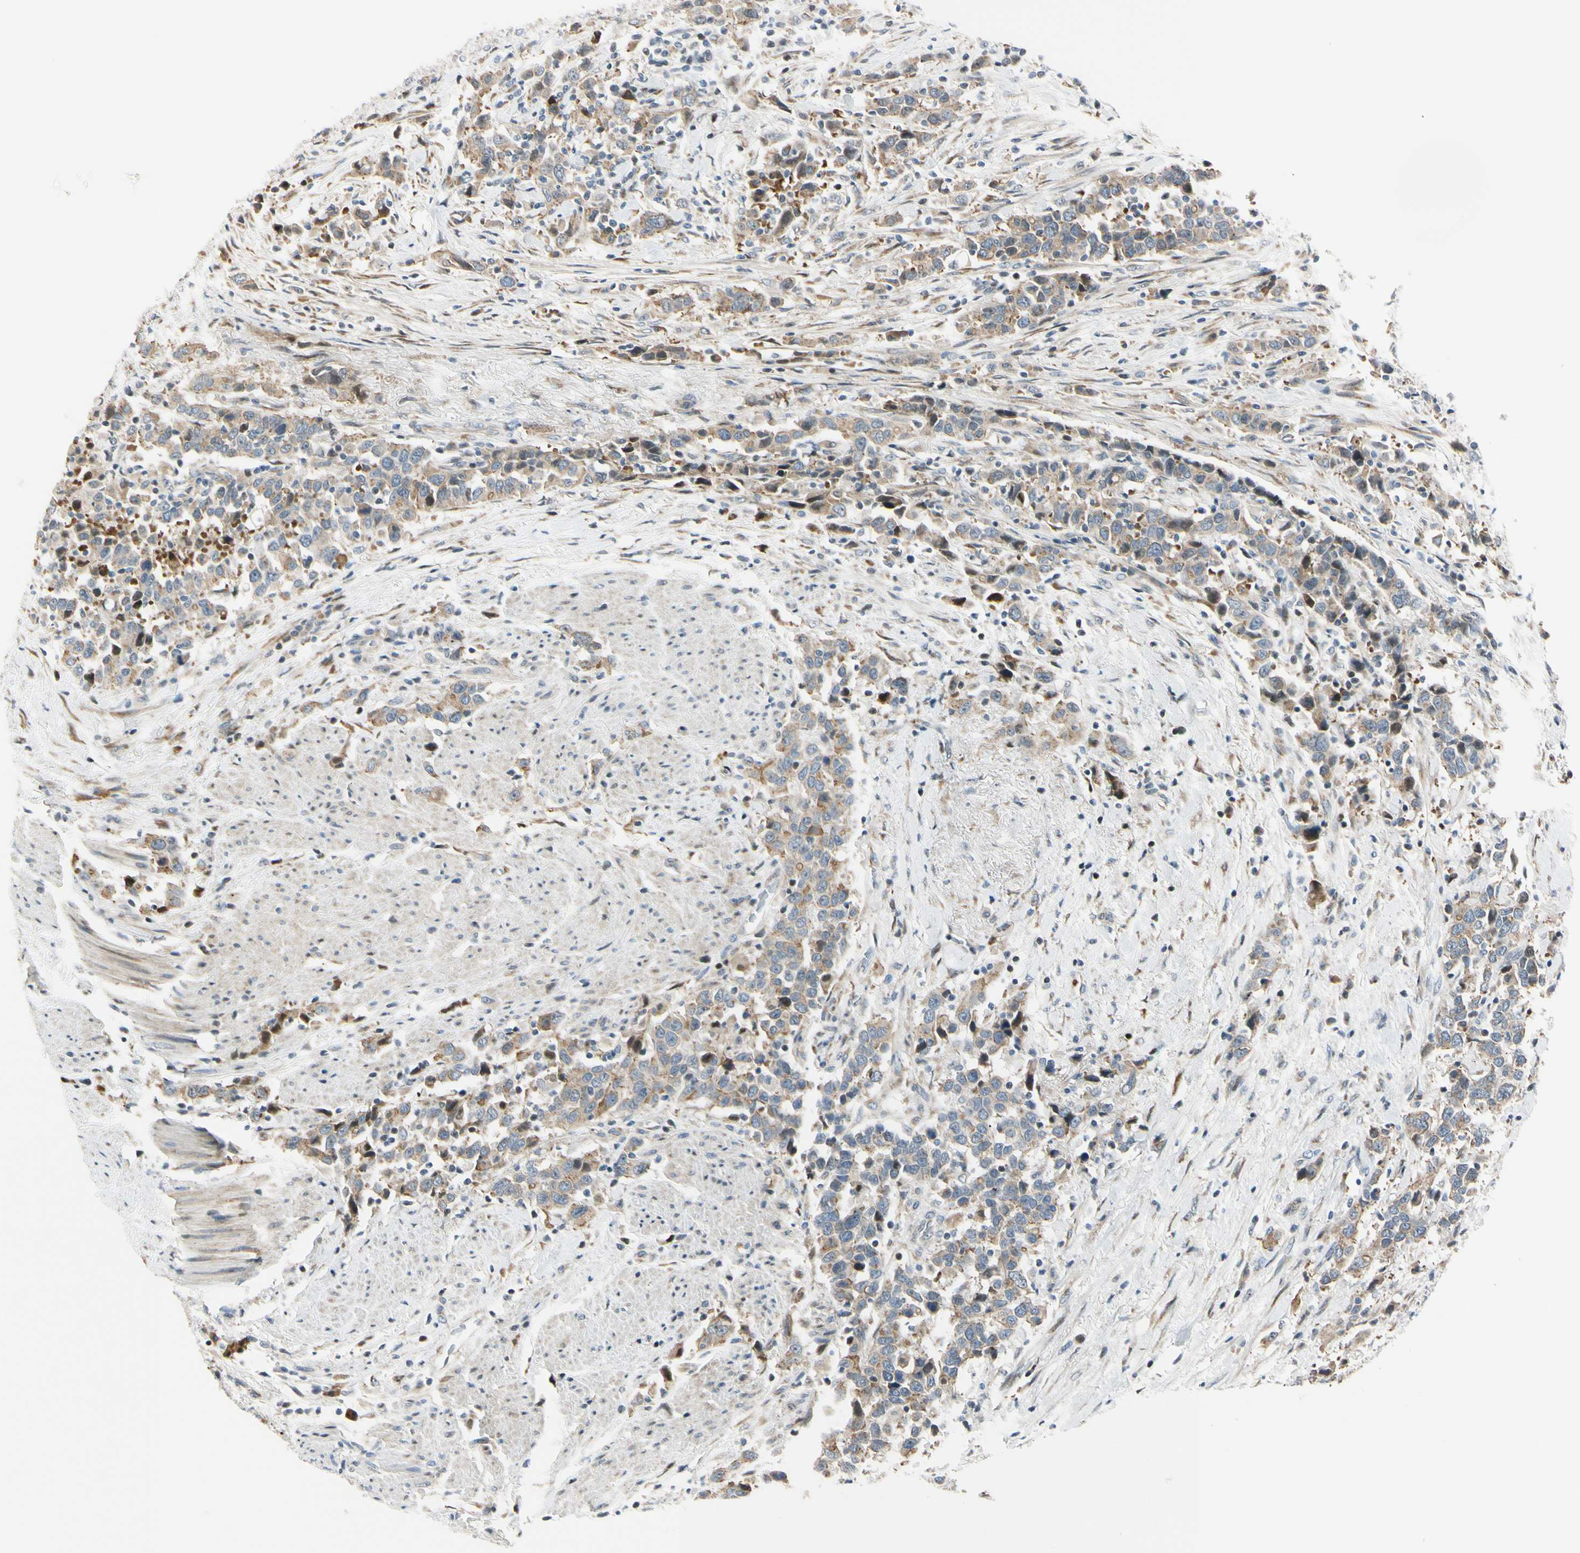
{"staining": {"intensity": "weak", "quantity": "25%-75%", "location": "cytoplasmic/membranous"}, "tissue": "urothelial cancer", "cell_type": "Tumor cells", "image_type": "cancer", "snomed": [{"axis": "morphology", "description": "Urothelial carcinoma, High grade"}, {"axis": "topography", "description": "Urinary bladder"}], "caption": "Protein staining exhibits weak cytoplasmic/membranous positivity in about 25%-75% of tumor cells in urothelial cancer. (IHC, brightfield microscopy, high magnification).", "gene": "NPDC1", "patient": {"sex": "male", "age": 61}}